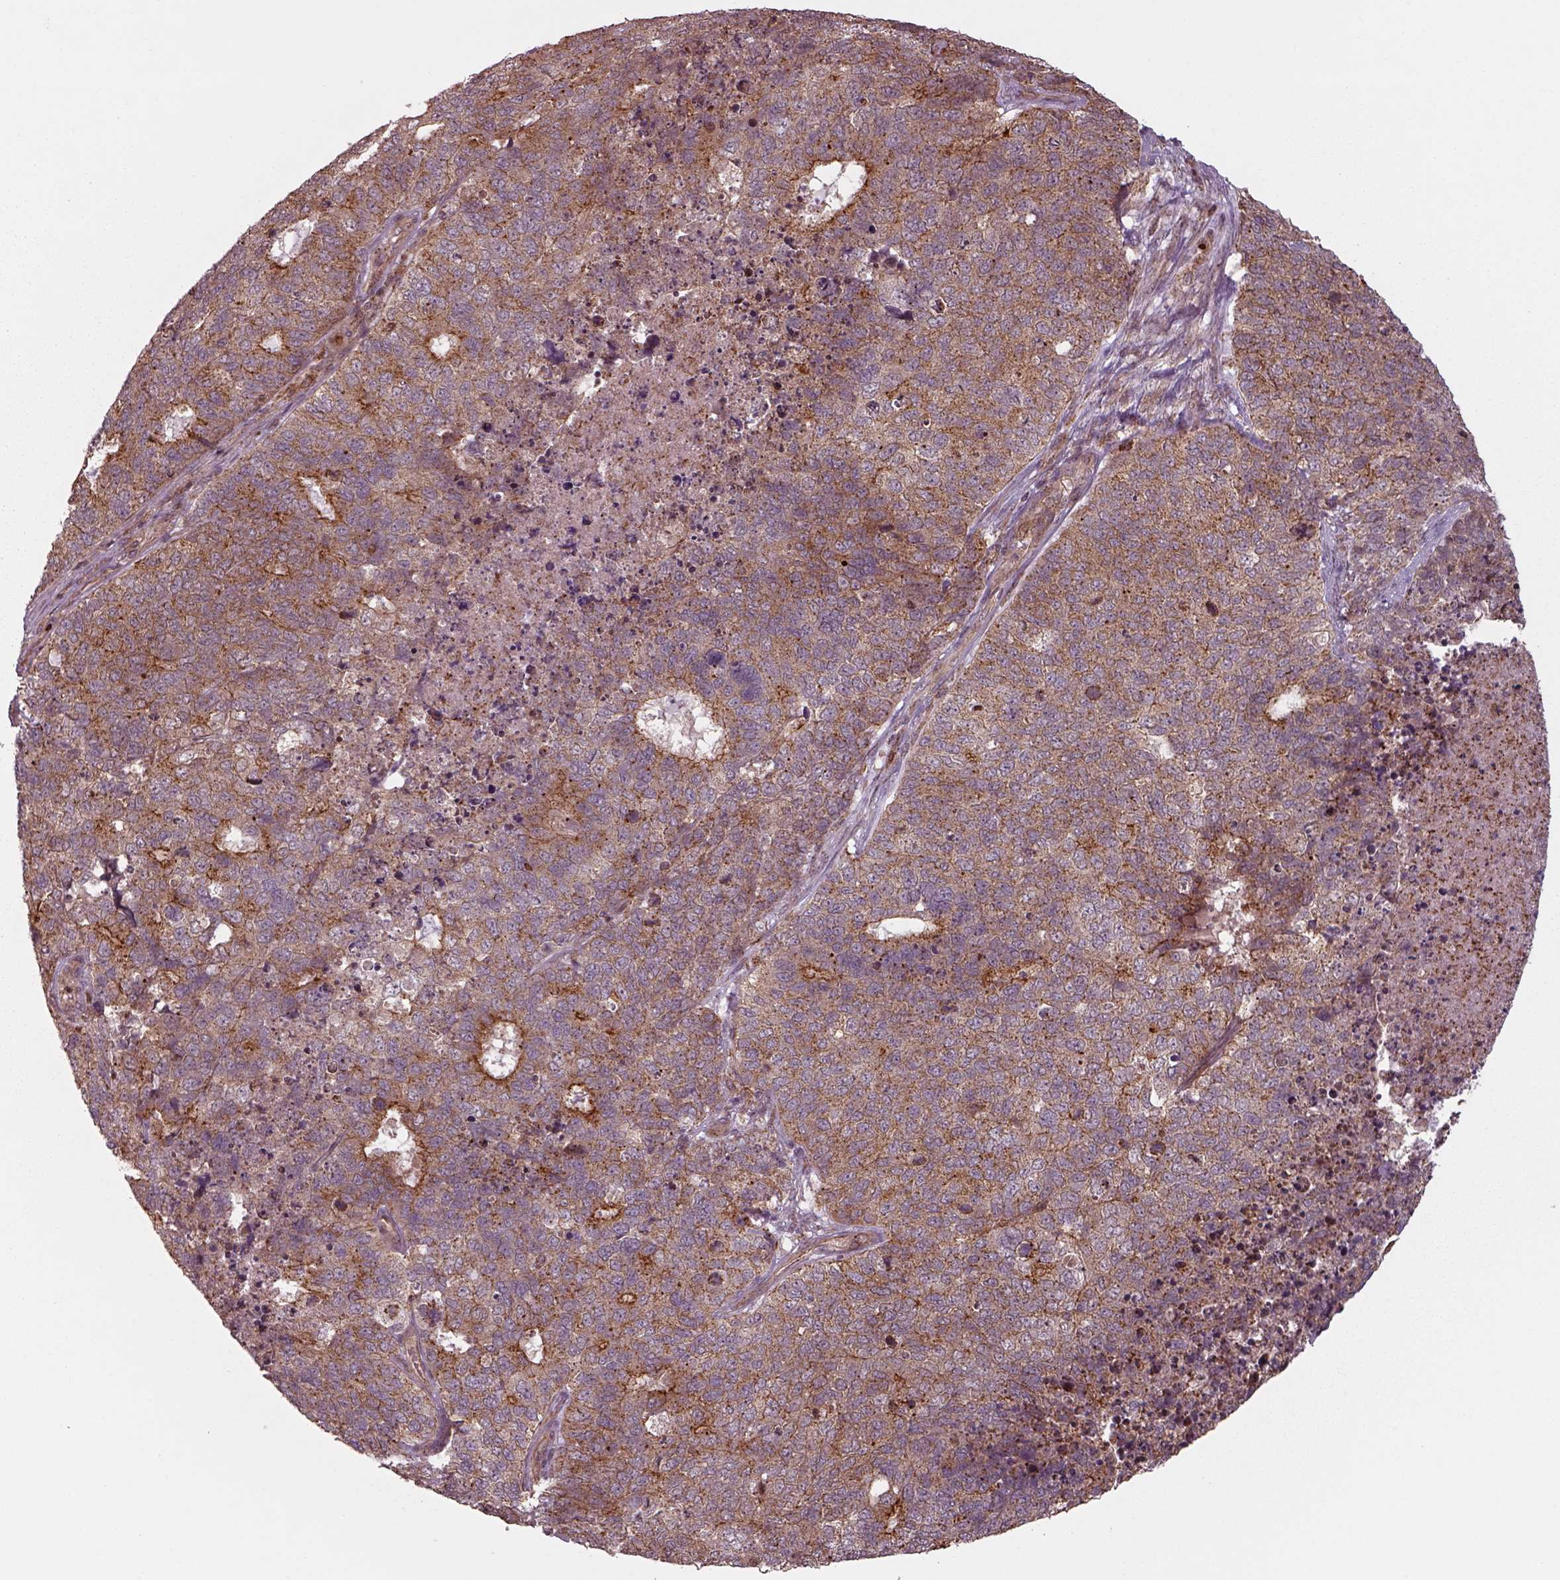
{"staining": {"intensity": "moderate", "quantity": ">75%", "location": "cytoplasmic/membranous"}, "tissue": "cervical cancer", "cell_type": "Tumor cells", "image_type": "cancer", "snomed": [{"axis": "morphology", "description": "Squamous cell carcinoma, NOS"}, {"axis": "topography", "description": "Cervix"}], "caption": "Cervical cancer (squamous cell carcinoma) stained for a protein (brown) demonstrates moderate cytoplasmic/membranous positive staining in about >75% of tumor cells.", "gene": "CHMP3", "patient": {"sex": "female", "age": 63}}